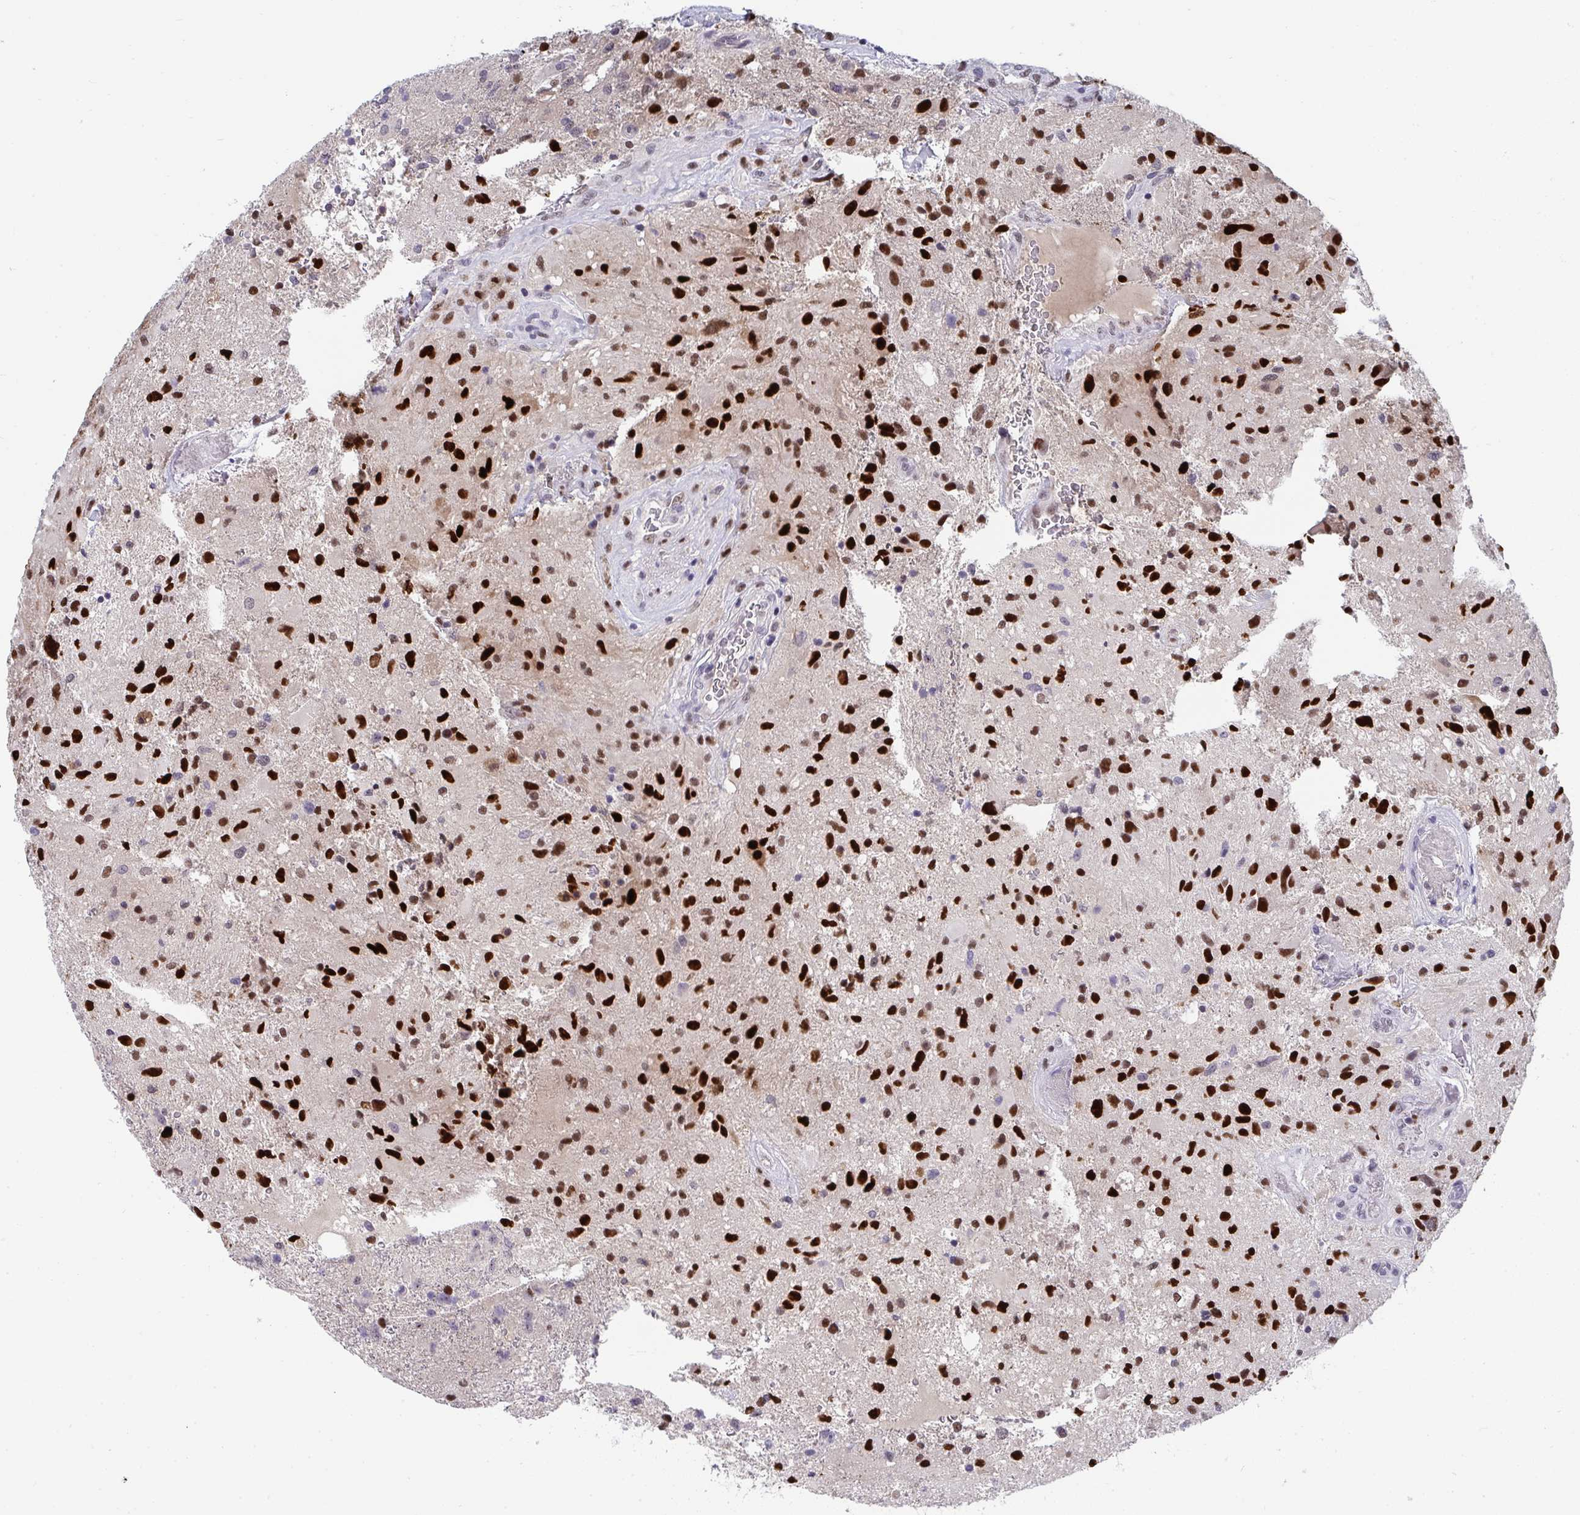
{"staining": {"intensity": "strong", "quantity": ">75%", "location": "nuclear"}, "tissue": "glioma", "cell_type": "Tumor cells", "image_type": "cancer", "snomed": [{"axis": "morphology", "description": "Glioma, malignant, High grade"}, {"axis": "topography", "description": "Brain"}], "caption": "A high-resolution photomicrograph shows immunohistochemistry (IHC) staining of high-grade glioma (malignant), which demonstrates strong nuclear positivity in approximately >75% of tumor cells. (Stains: DAB (3,3'-diaminobenzidine) in brown, nuclei in blue, Microscopy: brightfield microscopy at high magnification).", "gene": "JDP2", "patient": {"sex": "male", "age": 53}}